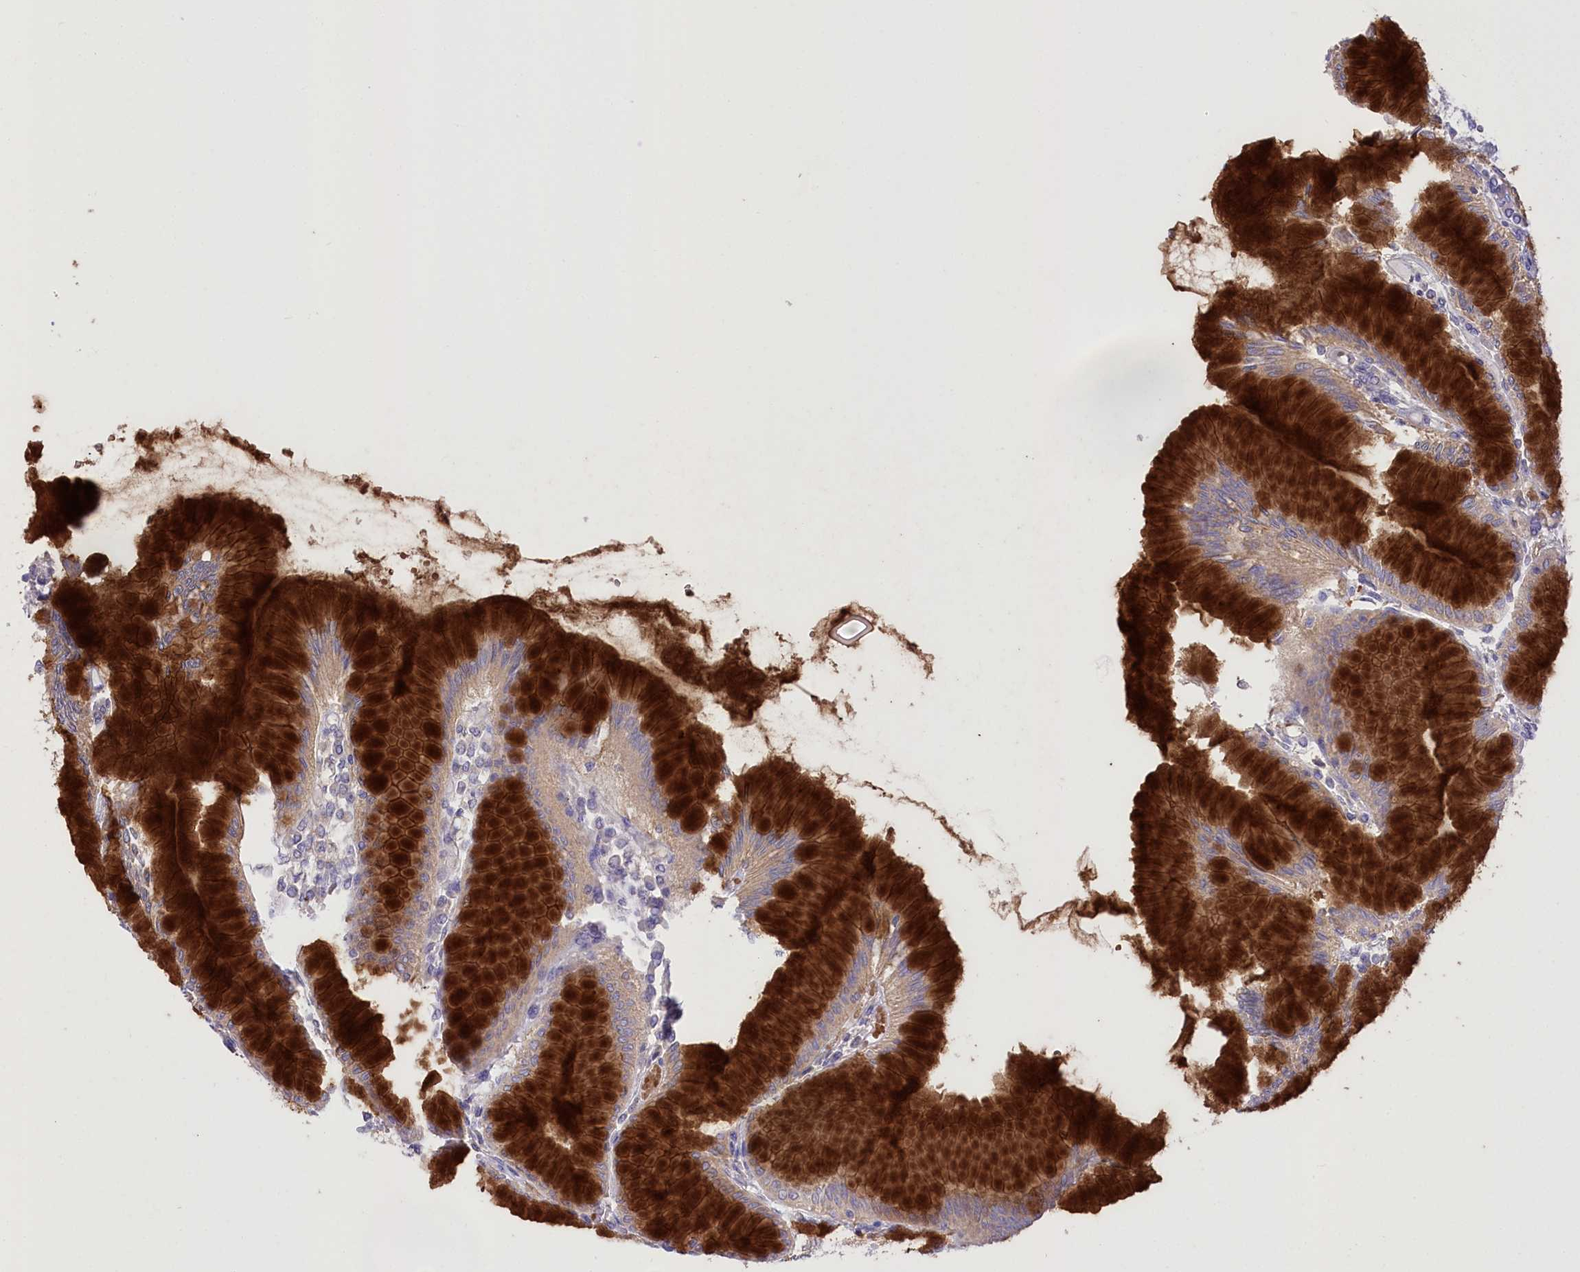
{"staining": {"intensity": "strong", "quantity": "25%-75%", "location": "cytoplasmic/membranous"}, "tissue": "stomach", "cell_type": "Glandular cells", "image_type": "normal", "snomed": [{"axis": "morphology", "description": "Normal tissue, NOS"}, {"axis": "topography", "description": "Stomach"}], "caption": "A brown stain highlights strong cytoplasmic/membranous positivity of a protein in glandular cells of unremarkable human stomach.", "gene": "PRSS53", "patient": {"sex": "female", "age": 57}}